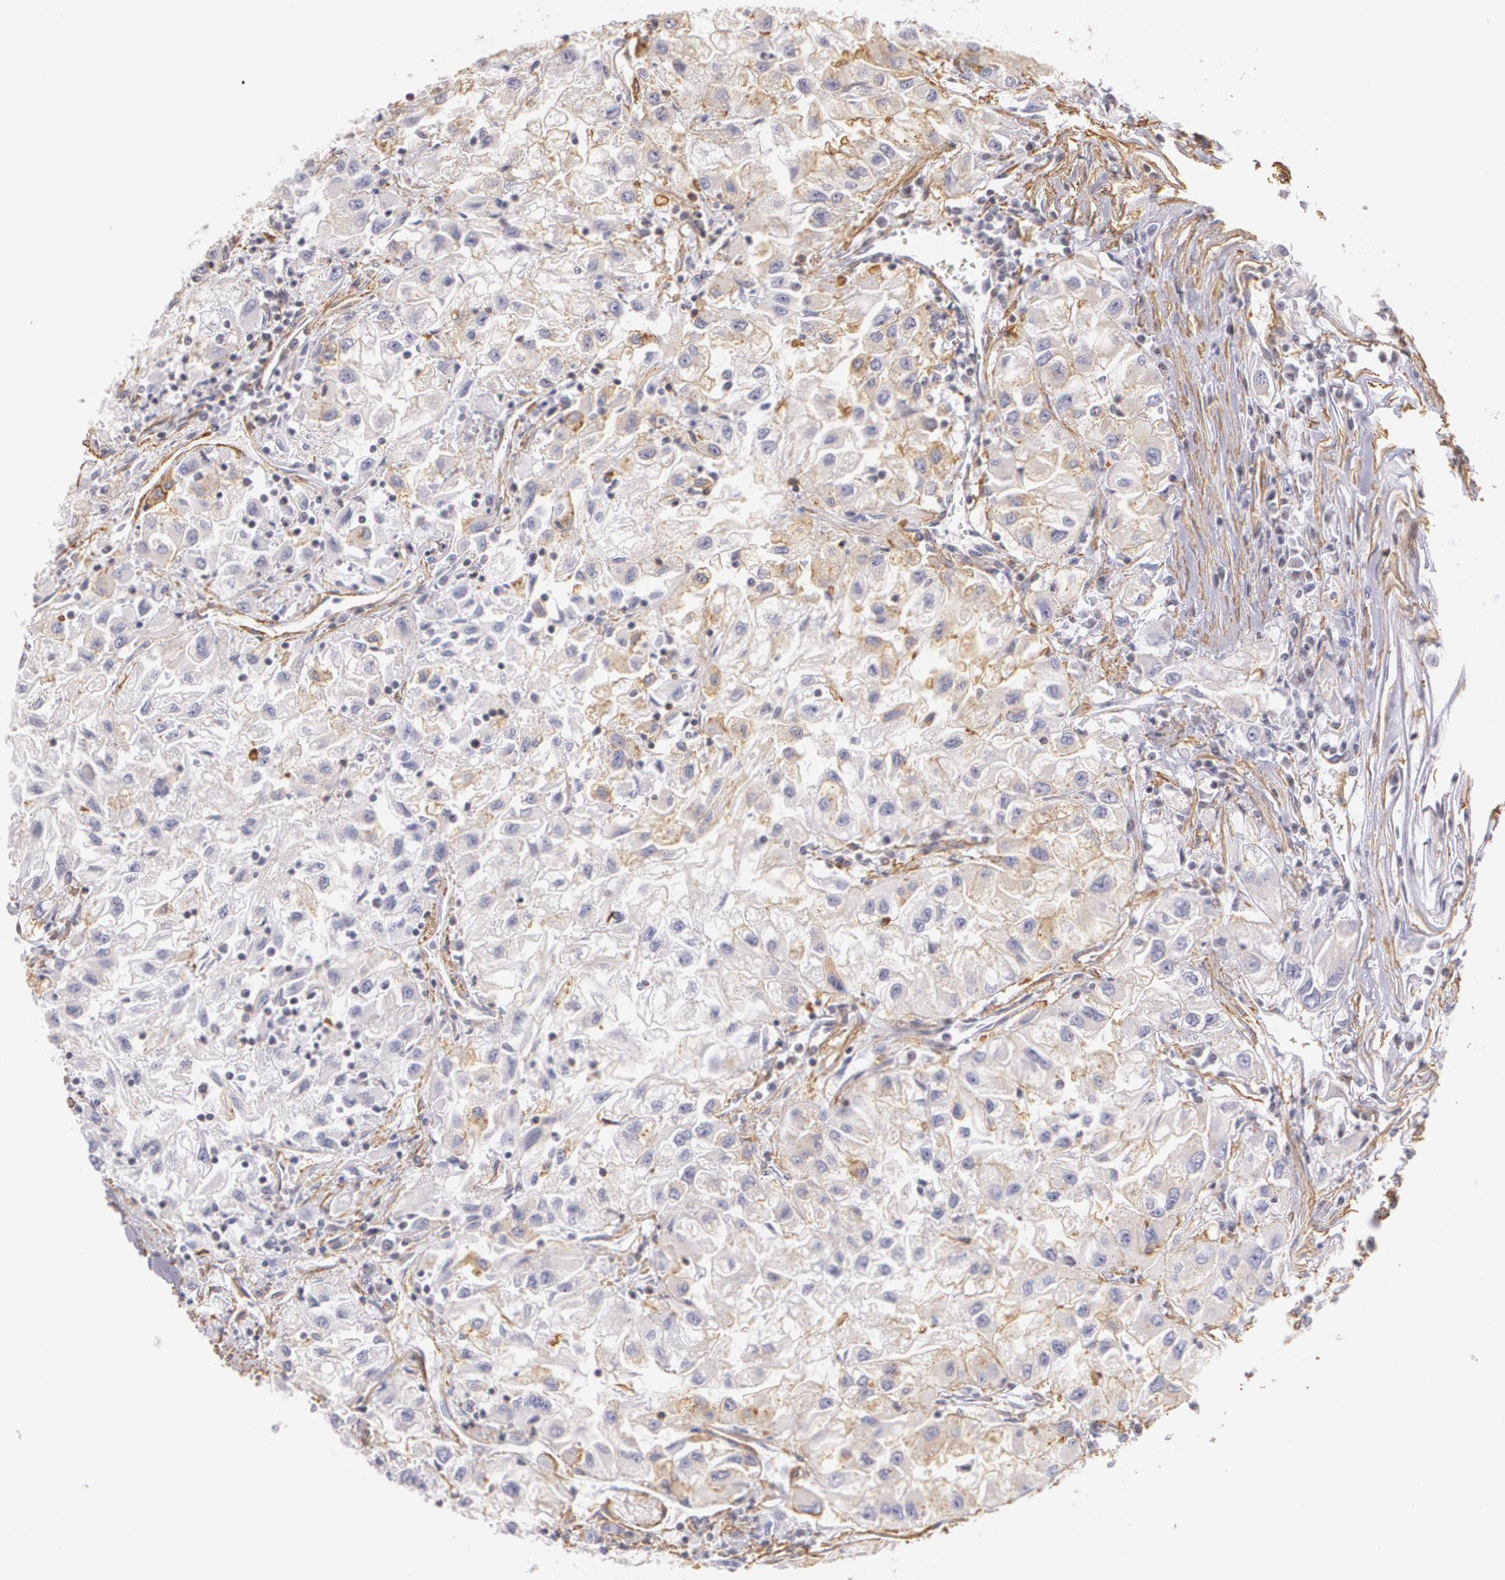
{"staining": {"intensity": "weak", "quantity": "25%-75%", "location": "cytoplasmic/membranous"}, "tissue": "renal cancer", "cell_type": "Tumor cells", "image_type": "cancer", "snomed": [{"axis": "morphology", "description": "Adenocarcinoma, NOS"}, {"axis": "topography", "description": "Kidney"}], "caption": "Tumor cells display weak cytoplasmic/membranous positivity in approximately 25%-75% of cells in adenocarcinoma (renal).", "gene": "VAMP1", "patient": {"sex": "male", "age": 59}}